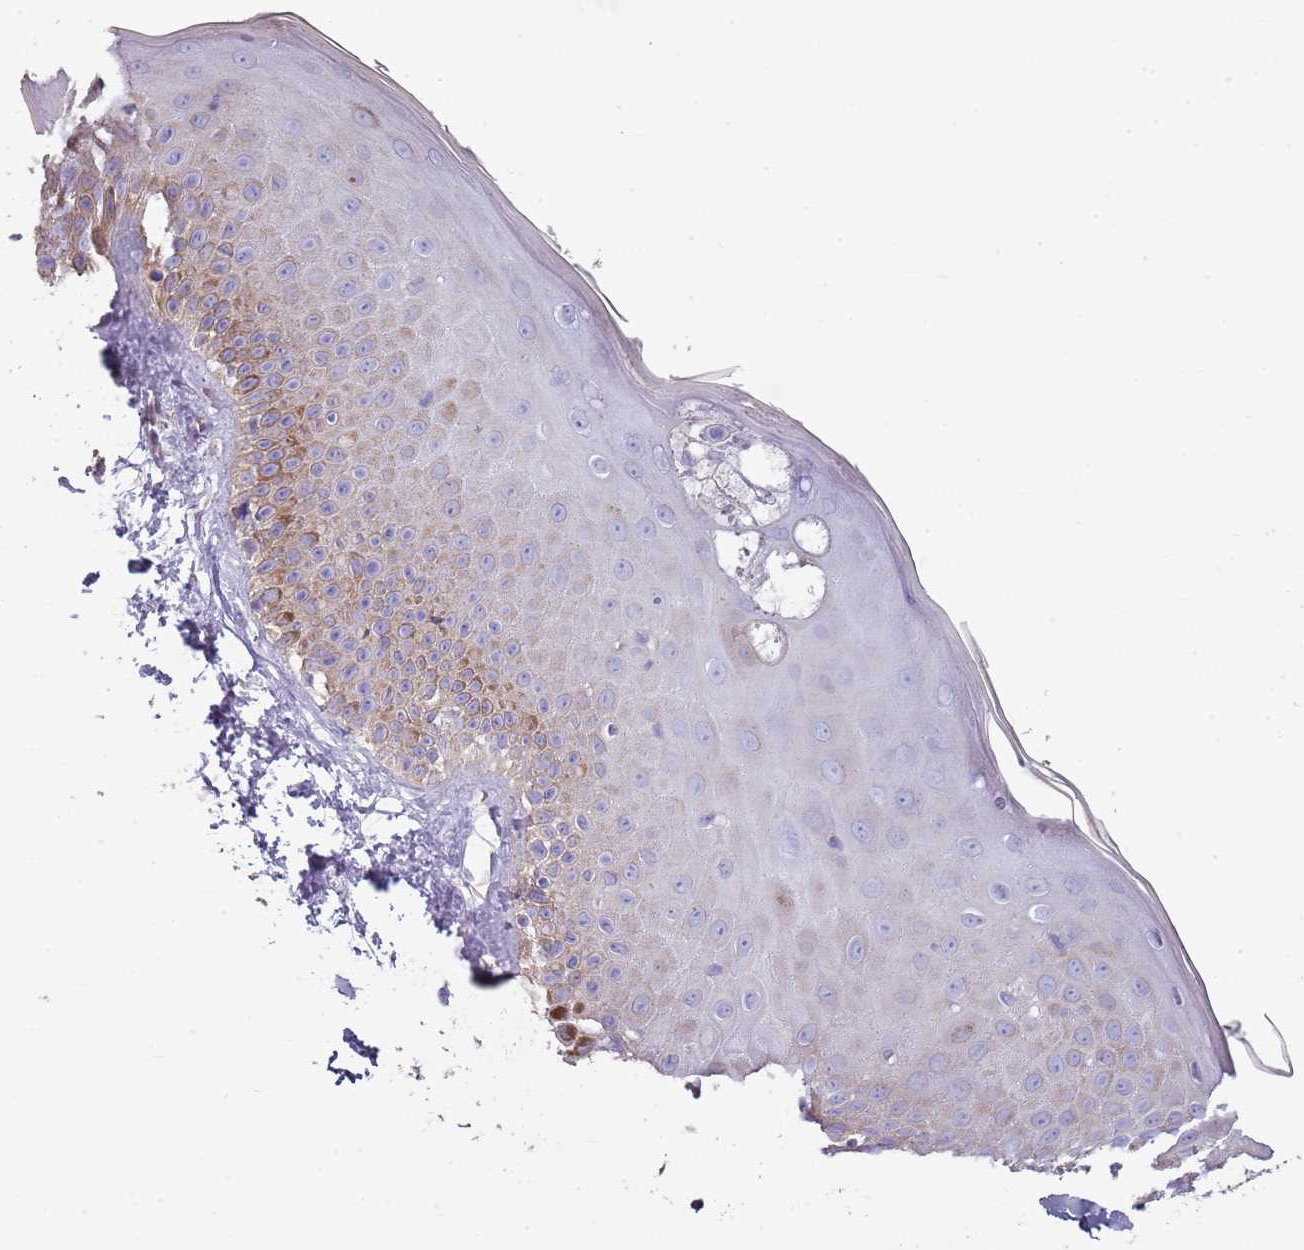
{"staining": {"intensity": "negative", "quantity": "none", "location": "none"}, "tissue": "skin", "cell_type": "Fibroblasts", "image_type": "normal", "snomed": [{"axis": "morphology", "description": "Normal tissue, NOS"}, {"axis": "topography", "description": "Skin"}], "caption": "Immunohistochemistry image of normal skin: skin stained with DAB exhibits no significant protein staining in fibroblasts.", "gene": "ZNF583", "patient": {"sex": "male", "age": 52}}